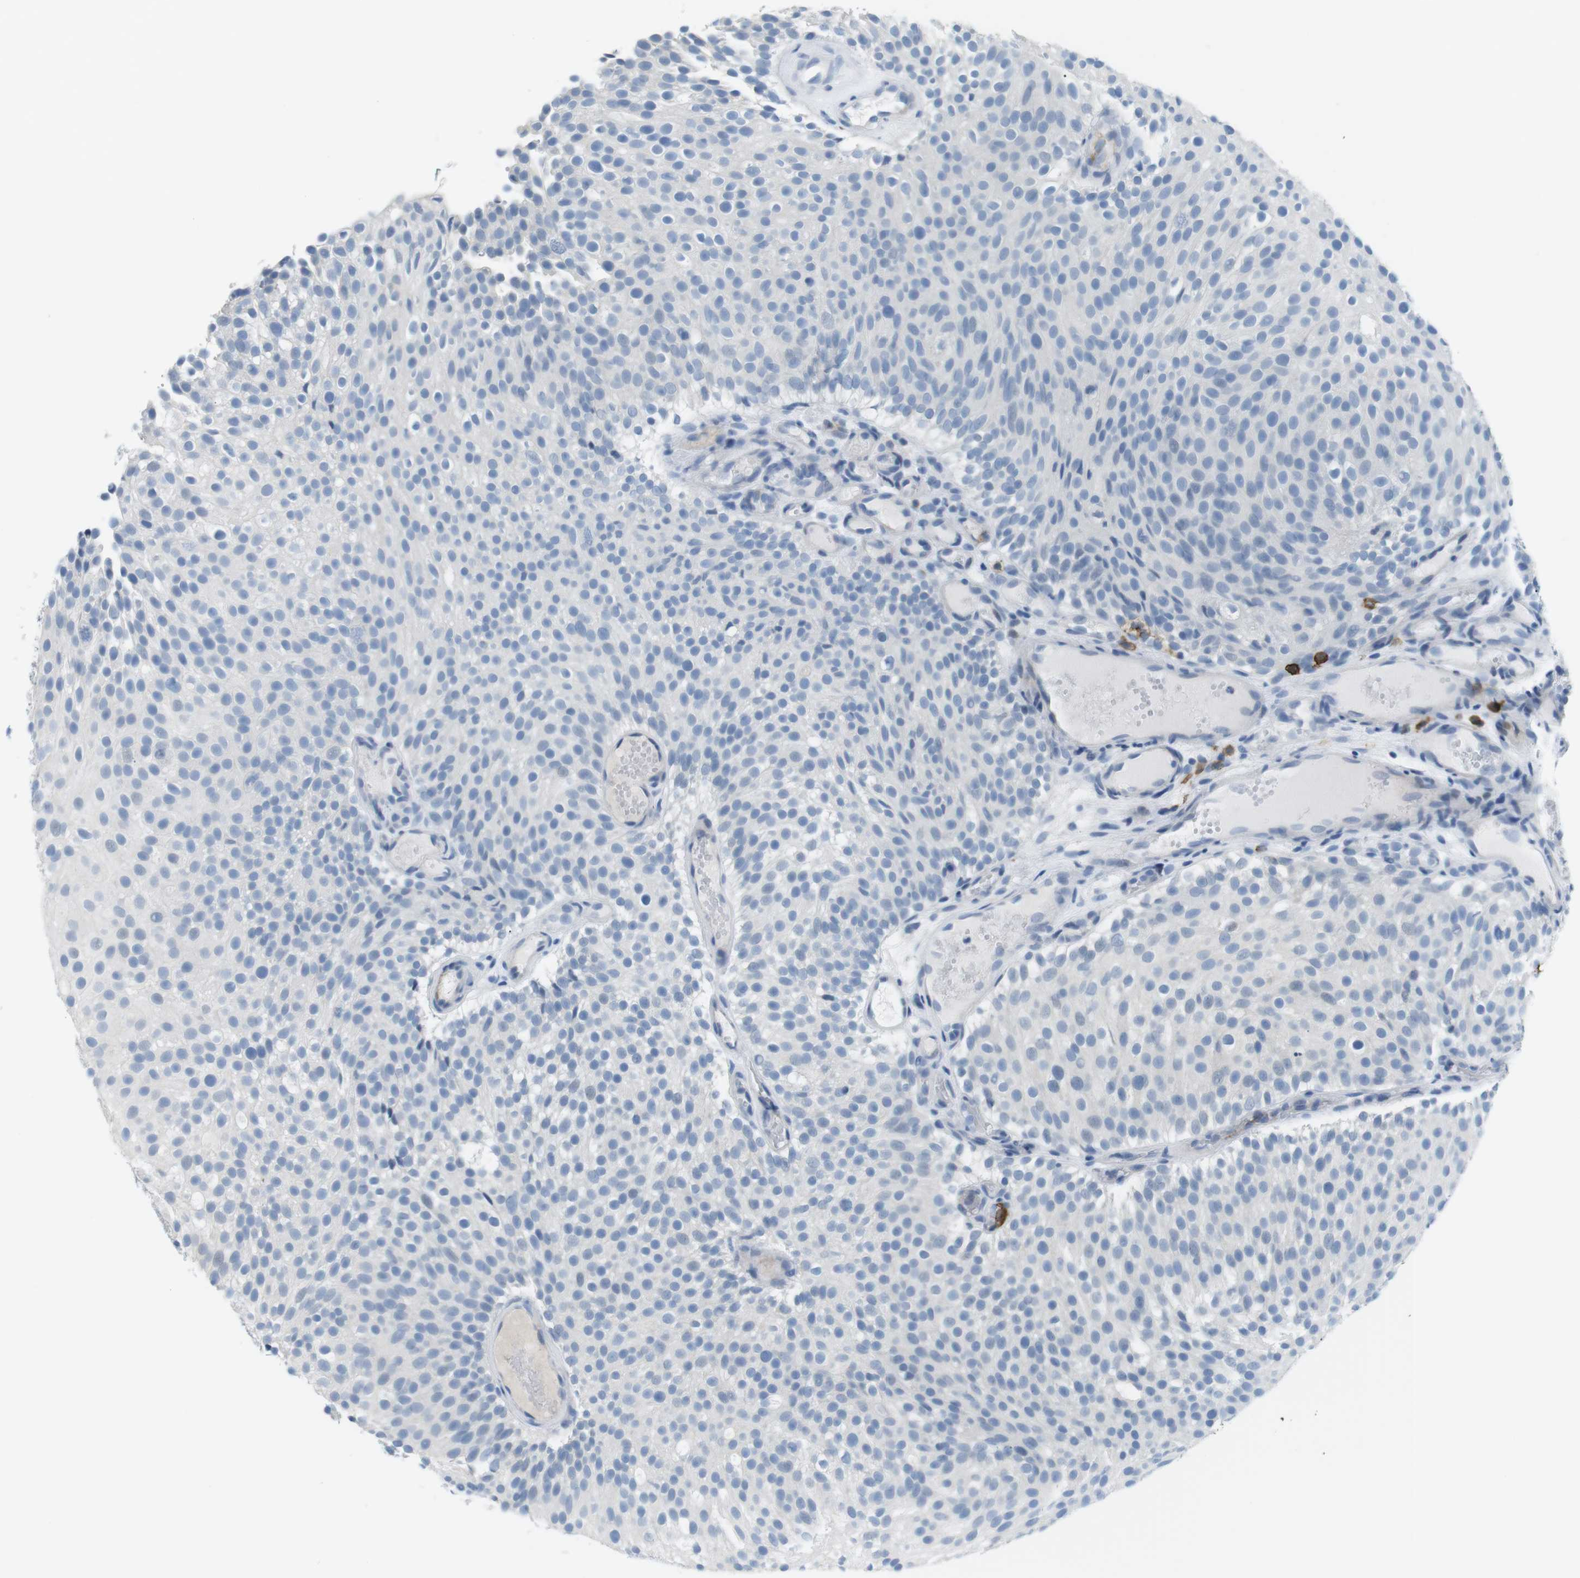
{"staining": {"intensity": "negative", "quantity": "none", "location": "none"}, "tissue": "urothelial cancer", "cell_type": "Tumor cells", "image_type": "cancer", "snomed": [{"axis": "morphology", "description": "Urothelial carcinoma, Low grade"}, {"axis": "topography", "description": "Urinary bladder"}], "caption": "Protein analysis of urothelial cancer exhibits no significant expression in tumor cells.", "gene": "TNFRSF4", "patient": {"sex": "male", "age": 78}}